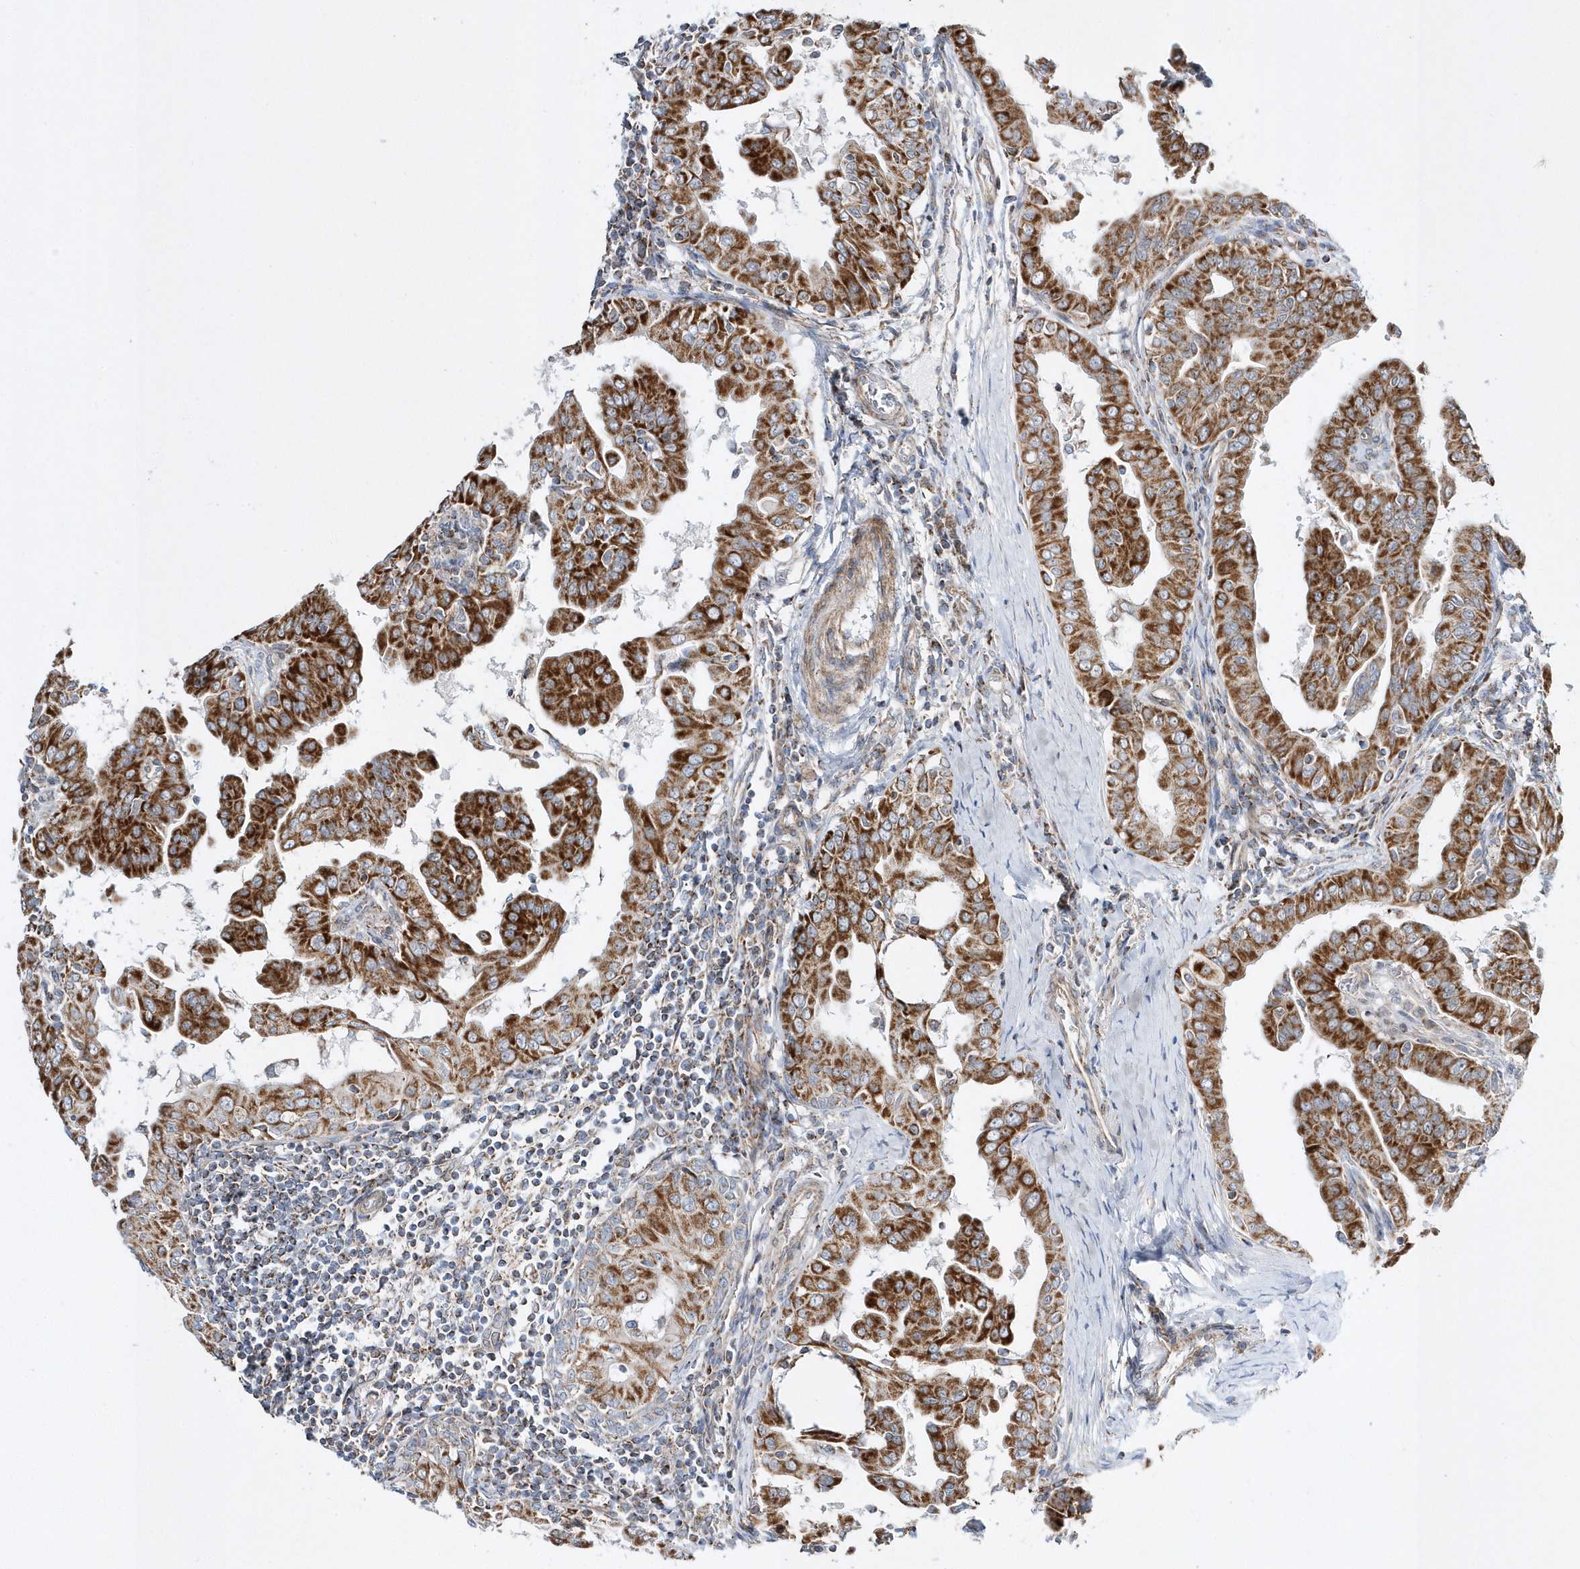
{"staining": {"intensity": "strong", "quantity": ">75%", "location": "cytoplasmic/membranous"}, "tissue": "thyroid cancer", "cell_type": "Tumor cells", "image_type": "cancer", "snomed": [{"axis": "morphology", "description": "Papillary adenocarcinoma, NOS"}, {"axis": "topography", "description": "Thyroid gland"}], "caption": "Thyroid papillary adenocarcinoma was stained to show a protein in brown. There is high levels of strong cytoplasmic/membranous expression in approximately >75% of tumor cells.", "gene": "OPA1", "patient": {"sex": "male", "age": 33}}